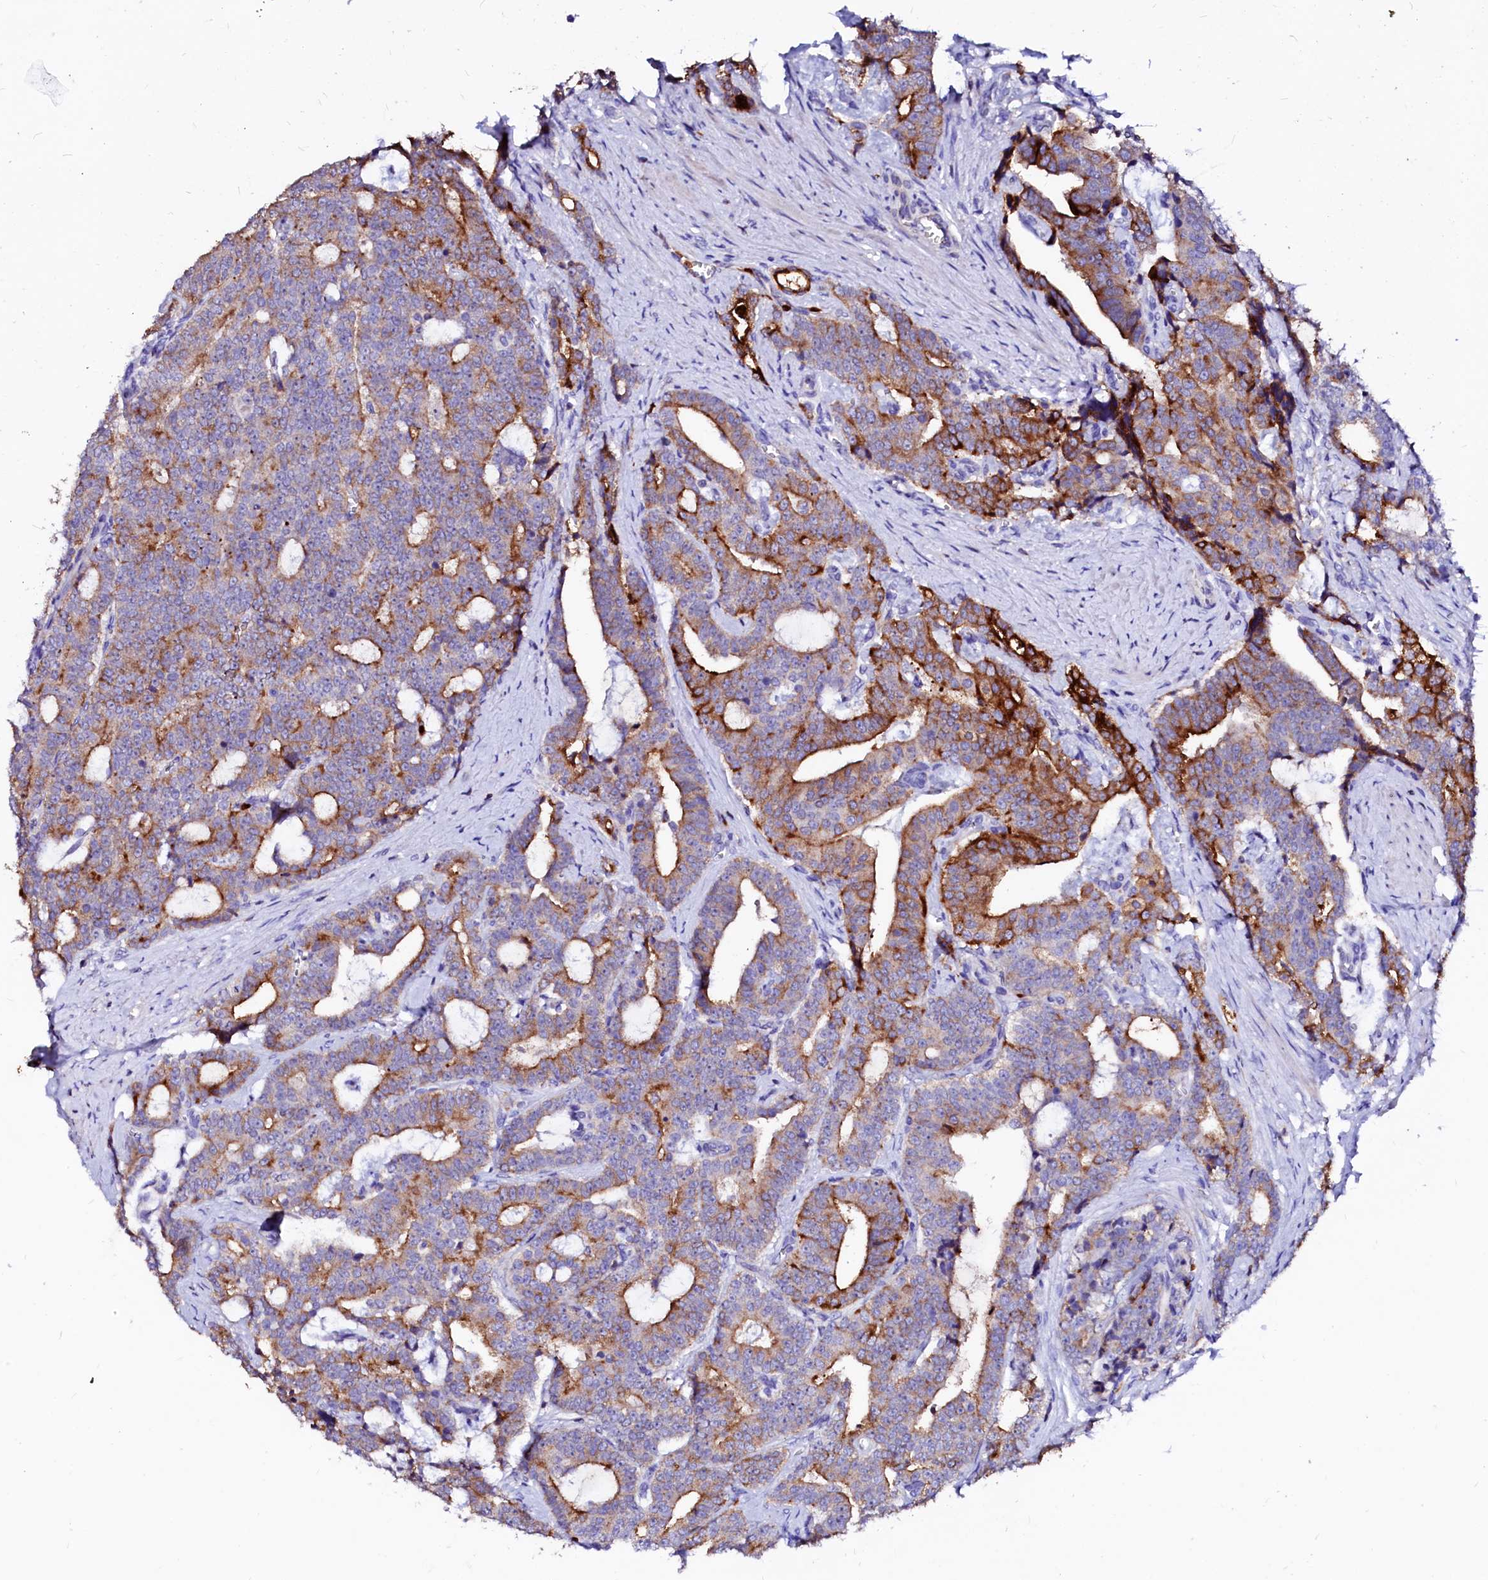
{"staining": {"intensity": "moderate", "quantity": ">75%", "location": "cytoplasmic/membranous"}, "tissue": "prostate cancer", "cell_type": "Tumor cells", "image_type": "cancer", "snomed": [{"axis": "morphology", "description": "Adenocarcinoma, High grade"}, {"axis": "topography", "description": "Prostate and seminal vesicle, NOS"}], "caption": "The immunohistochemical stain labels moderate cytoplasmic/membranous expression in tumor cells of prostate cancer tissue.", "gene": "RAB27A", "patient": {"sex": "male", "age": 67}}